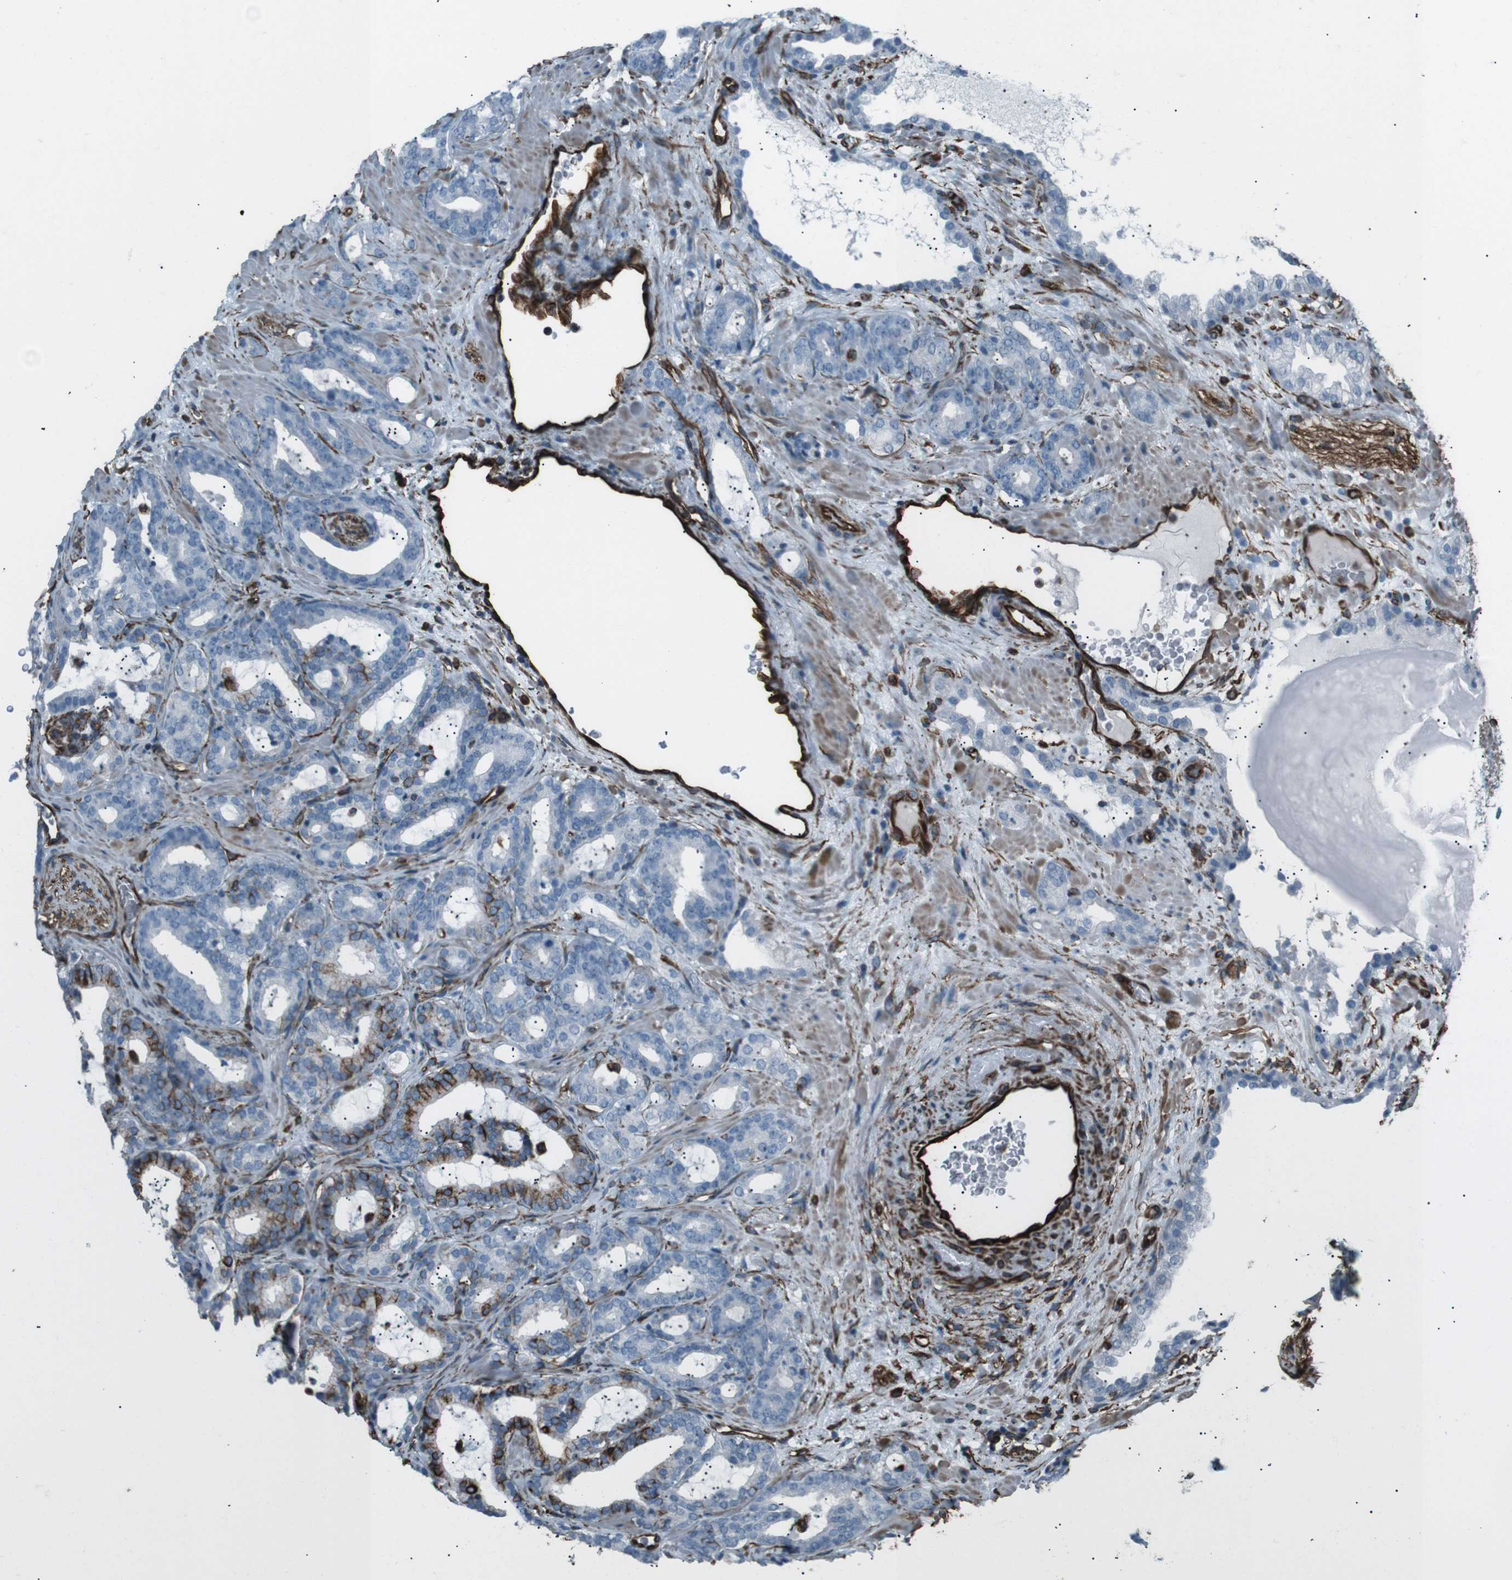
{"staining": {"intensity": "moderate", "quantity": "<25%", "location": "cytoplasmic/membranous"}, "tissue": "prostate cancer", "cell_type": "Tumor cells", "image_type": "cancer", "snomed": [{"axis": "morphology", "description": "Adenocarcinoma, Low grade"}, {"axis": "topography", "description": "Prostate"}], "caption": "Immunohistochemical staining of adenocarcinoma (low-grade) (prostate) exhibits low levels of moderate cytoplasmic/membranous protein positivity in about <25% of tumor cells. (IHC, brightfield microscopy, high magnification).", "gene": "ZDHHC6", "patient": {"sex": "male", "age": 63}}